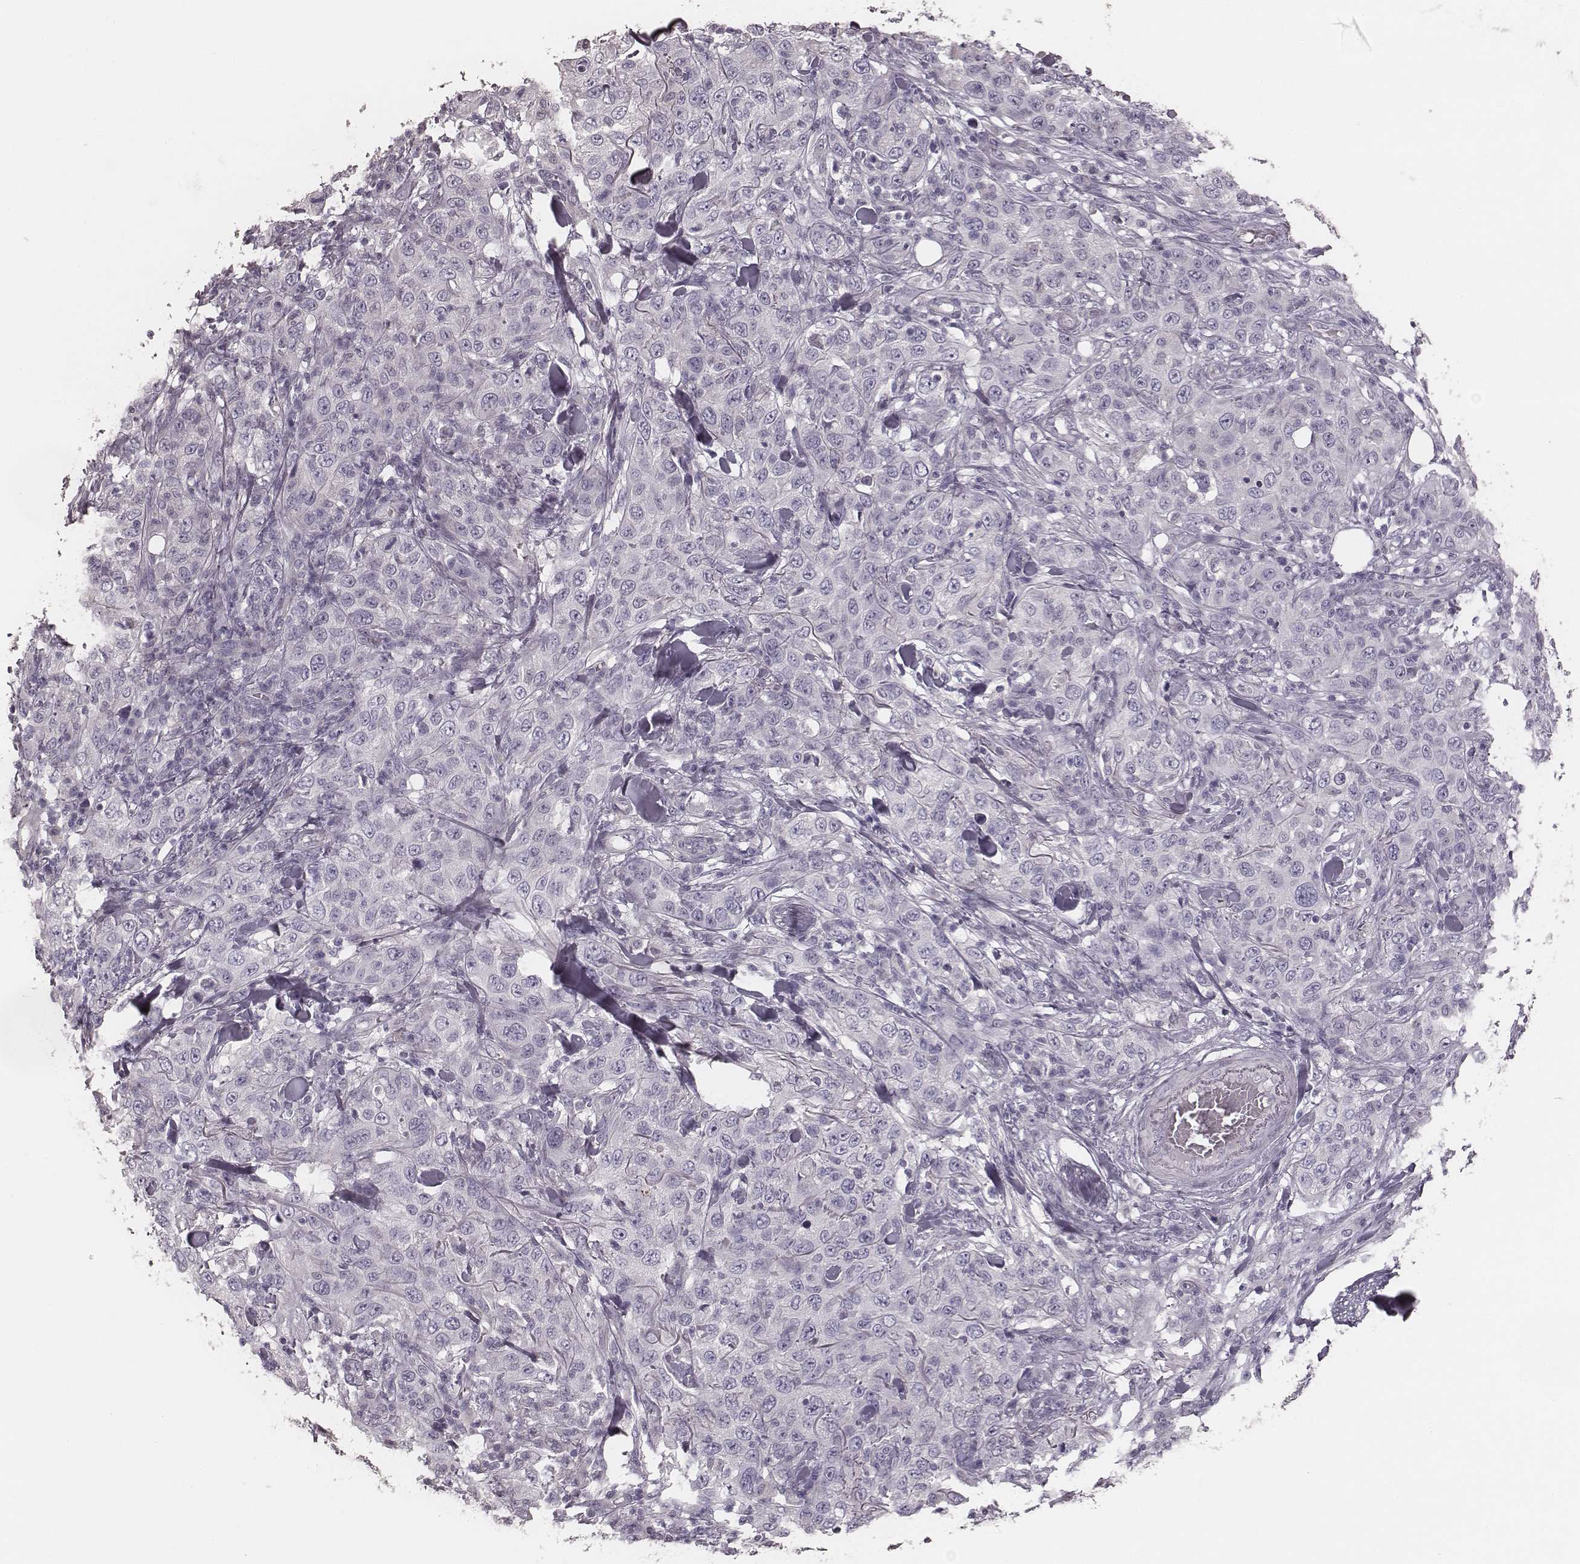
{"staining": {"intensity": "negative", "quantity": "none", "location": "none"}, "tissue": "skin cancer", "cell_type": "Tumor cells", "image_type": "cancer", "snomed": [{"axis": "morphology", "description": "Squamous cell carcinoma, NOS"}, {"axis": "topography", "description": "Skin"}], "caption": "Immunohistochemistry image of neoplastic tissue: squamous cell carcinoma (skin) stained with DAB (3,3'-diaminobenzidine) demonstrates no significant protein positivity in tumor cells.", "gene": "ZP4", "patient": {"sex": "female", "age": 88}}